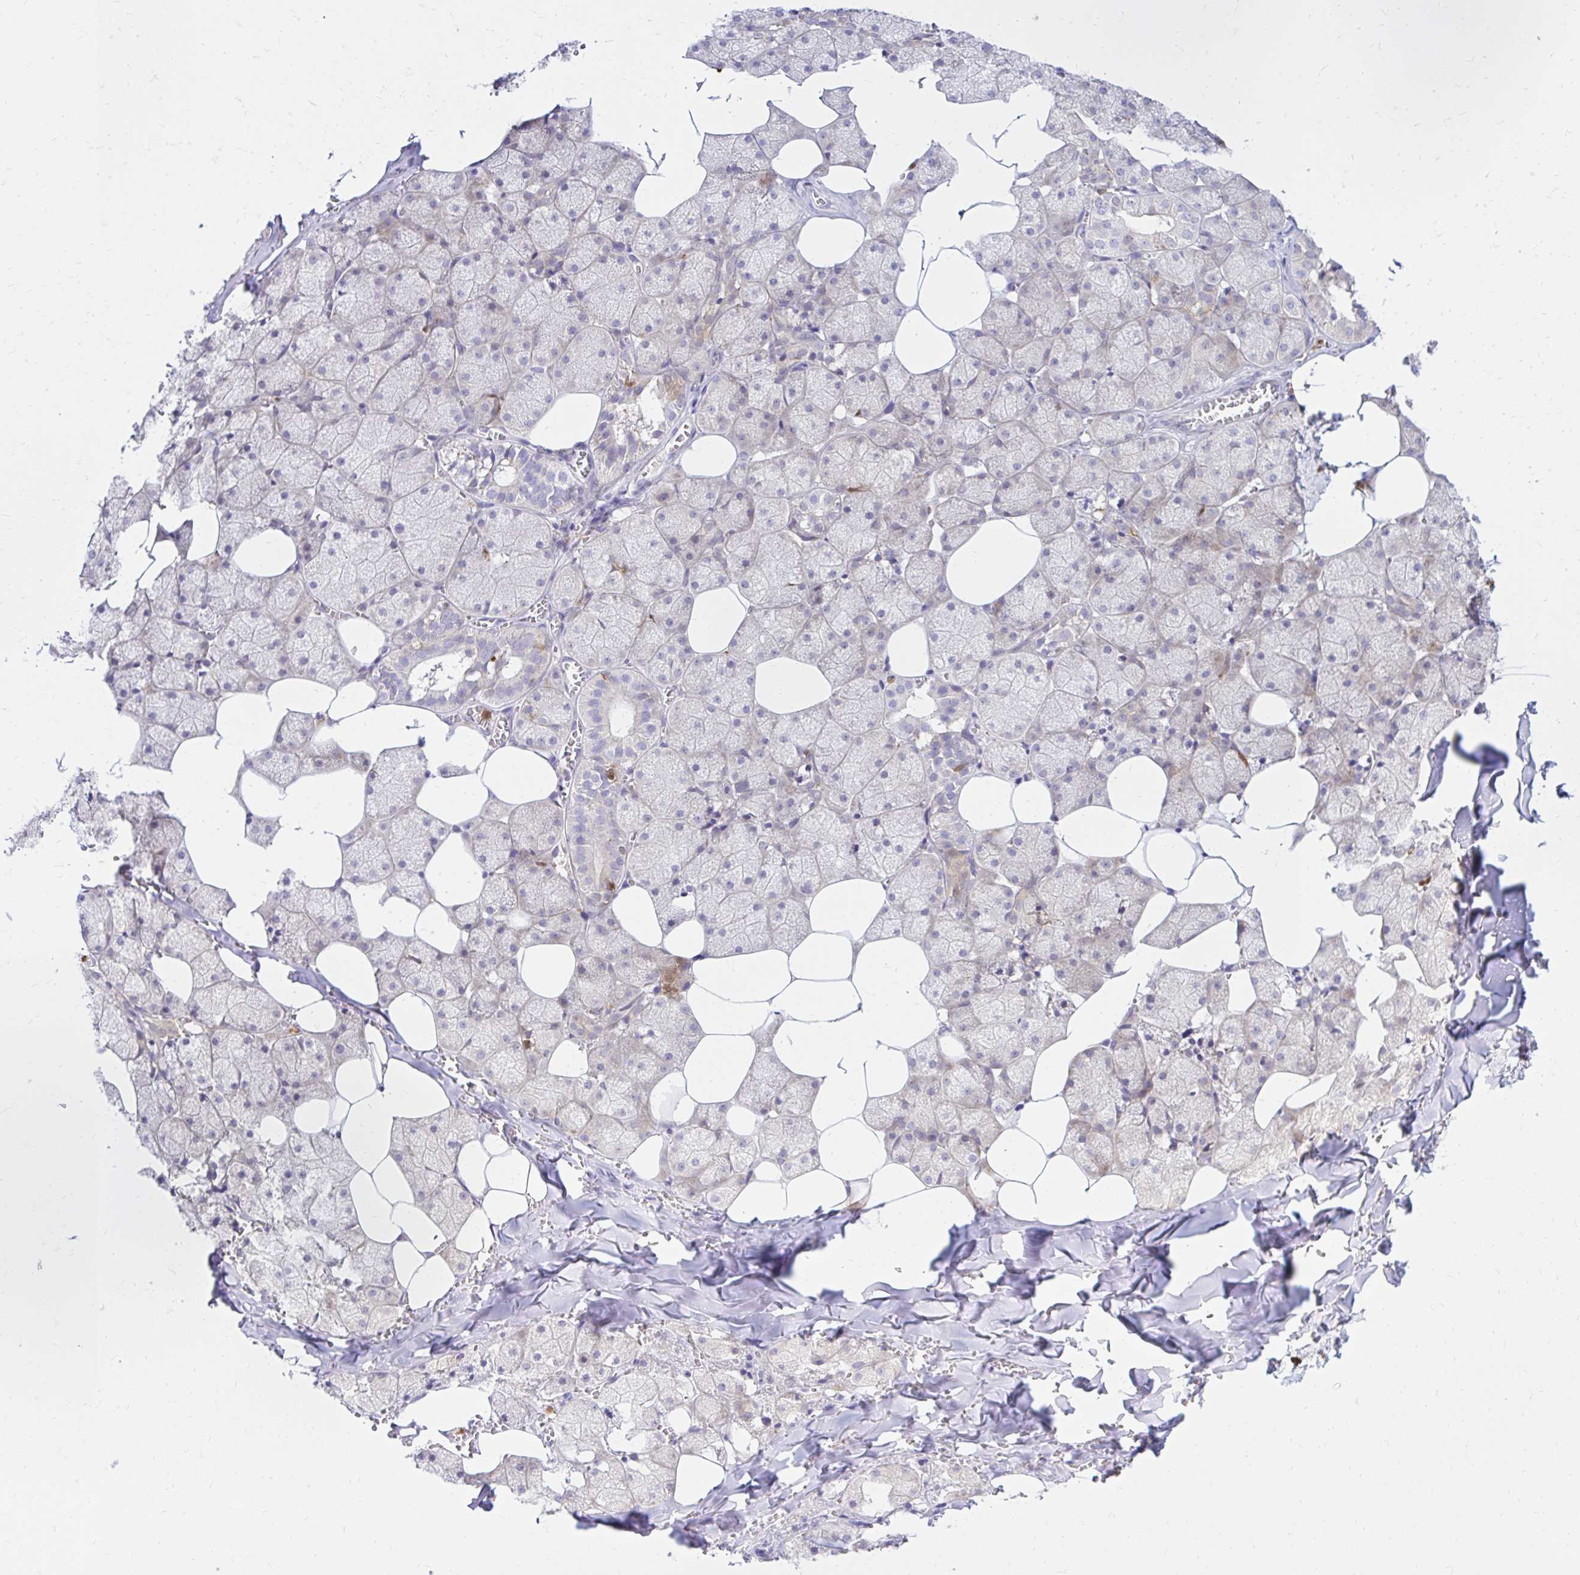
{"staining": {"intensity": "moderate", "quantity": "25%-75%", "location": "cytoplasmic/membranous"}, "tissue": "salivary gland", "cell_type": "Glandular cells", "image_type": "normal", "snomed": [{"axis": "morphology", "description": "Normal tissue, NOS"}, {"axis": "topography", "description": "Salivary gland"}, {"axis": "topography", "description": "Peripheral nerve tissue"}], "caption": "IHC staining of normal salivary gland, which shows medium levels of moderate cytoplasmic/membranous expression in about 25%-75% of glandular cells indicating moderate cytoplasmic/membranous protein expression. The staining was performed using DAB (3,3'-diaminobenzidine) (brown) for protein detection and nuclei were counterstained in hematoxylin (blue).", "gene": "PYCARD", "patient": {"sex": "male", "age": 38}}